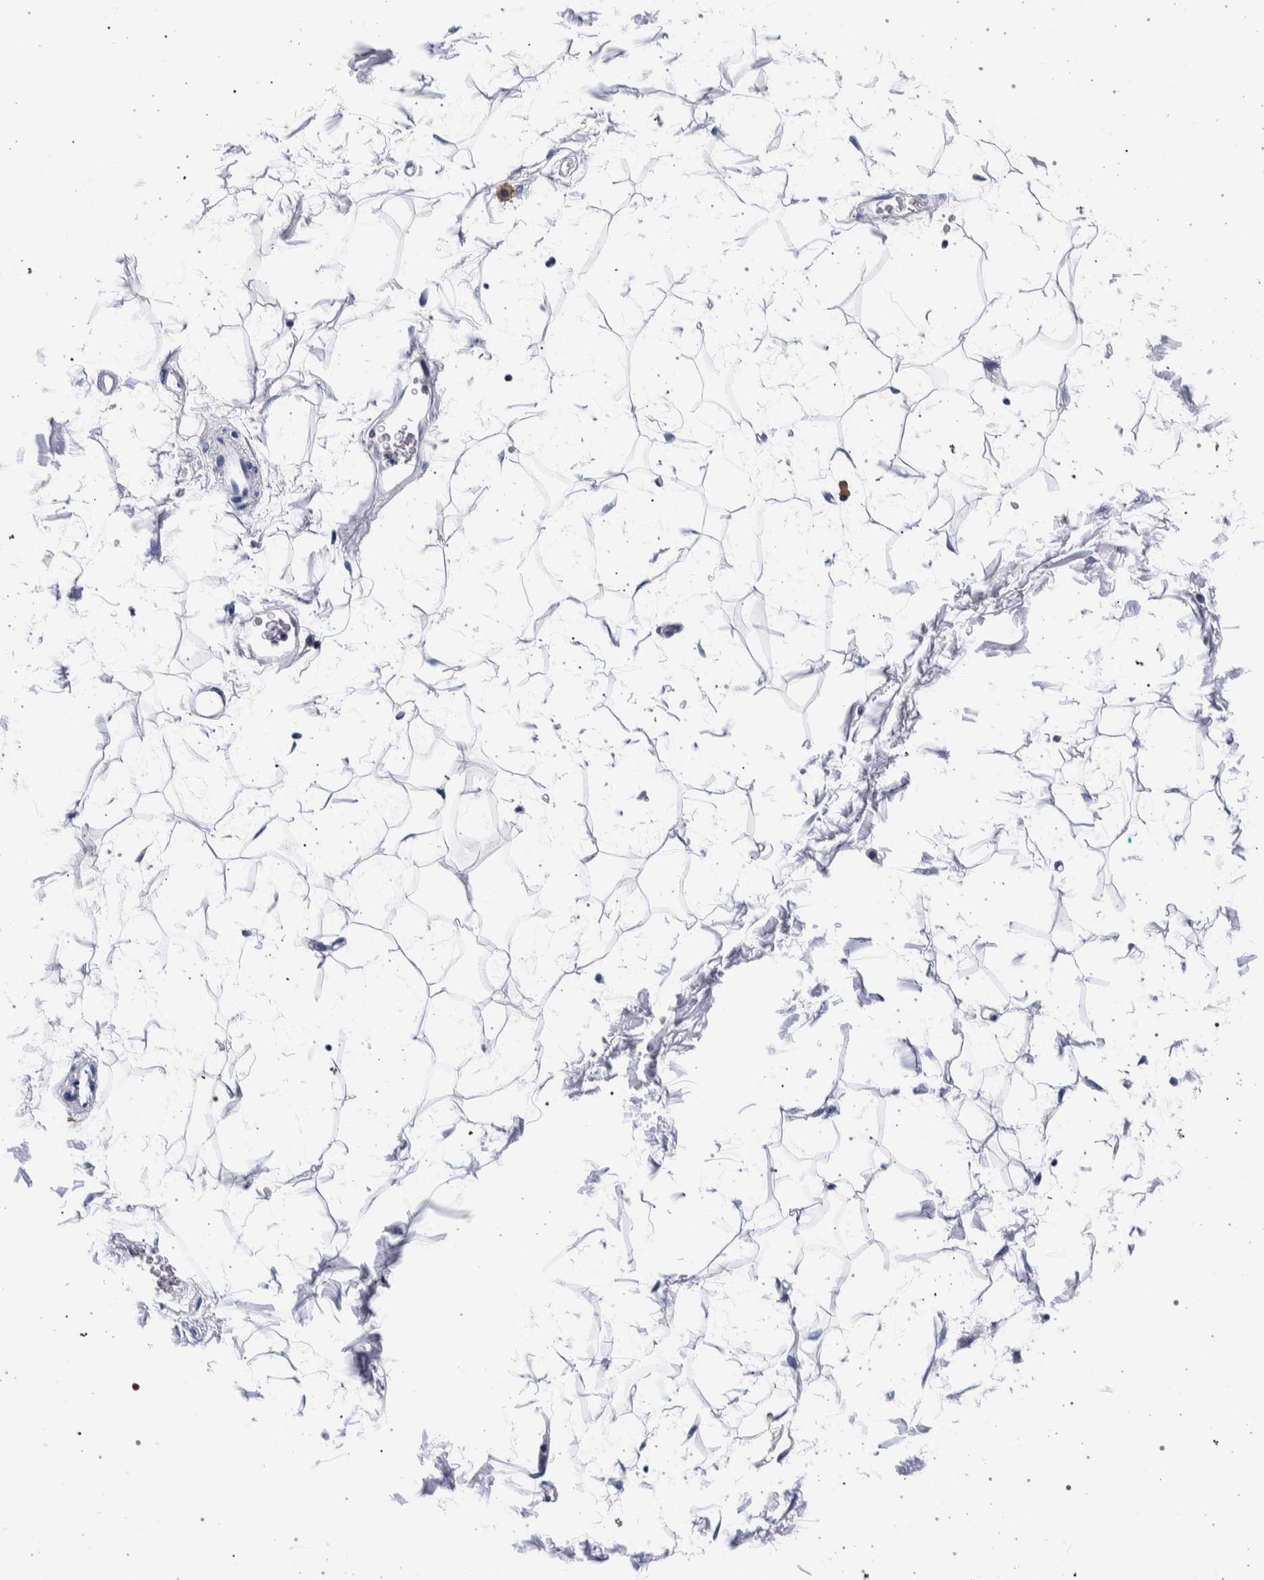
{"staining": {"intensity": "negative", "quantity": "none", "location": "none"}, "tissue": "adipose tissue", "cell_type": "Adipocytes", "image_type": "normal", "snomed": [{"axis": "morphology", "description": "Normal tissue, NOS"}, {"axis": "topography", "description": "Soft tissue"}], "caption": "Immunohistochemical staining of benign human adipose tissue displays no significant staining in adipocytes. (DAB immunohistochemistry (IHC) visualized using brightfield microscopy, high magnification).", "gene": "NIBAN2", "patient": {"sex": "male", "age": 72}}